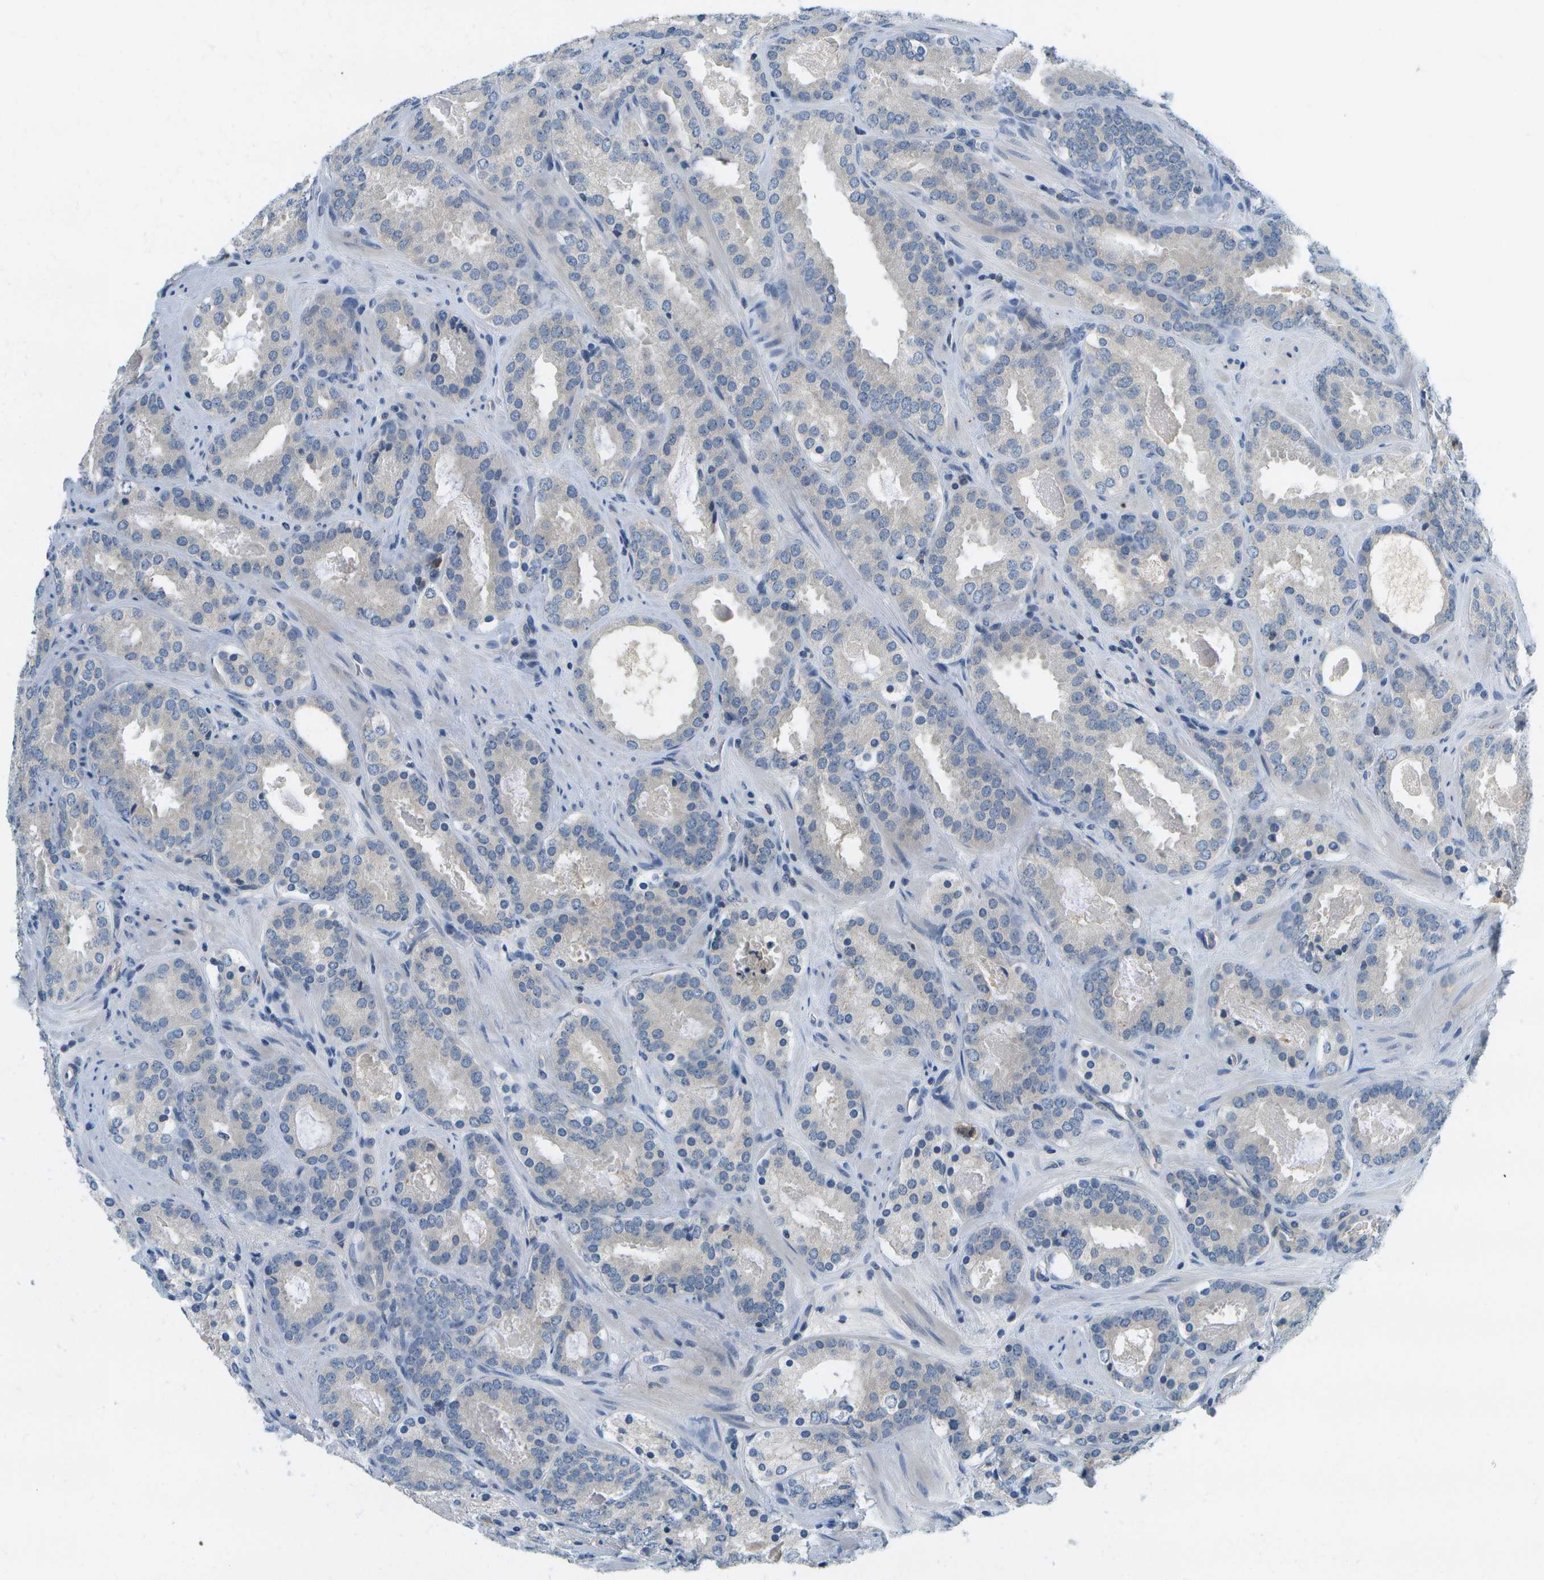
{"staining": {"intensity": "negative", "quantity": "none", "location": "none"}, "tissue": "prostate cancer", "cell_type": "Tumor cells", "image_type": "cancer", "snomed": [{"axis": "morphology", "description": "Adenocarcinoma, Low grade"}, {"axis": "topography", "description": "Prostate"}], "caption": "High power microscopy histopathology image of an IHC image of prostate adenocarcinoma (low-grade), revealing no significant staining in tumor cells.", "gene": "RASGRP2", "patient": {"sex": "male", "age": 69}}